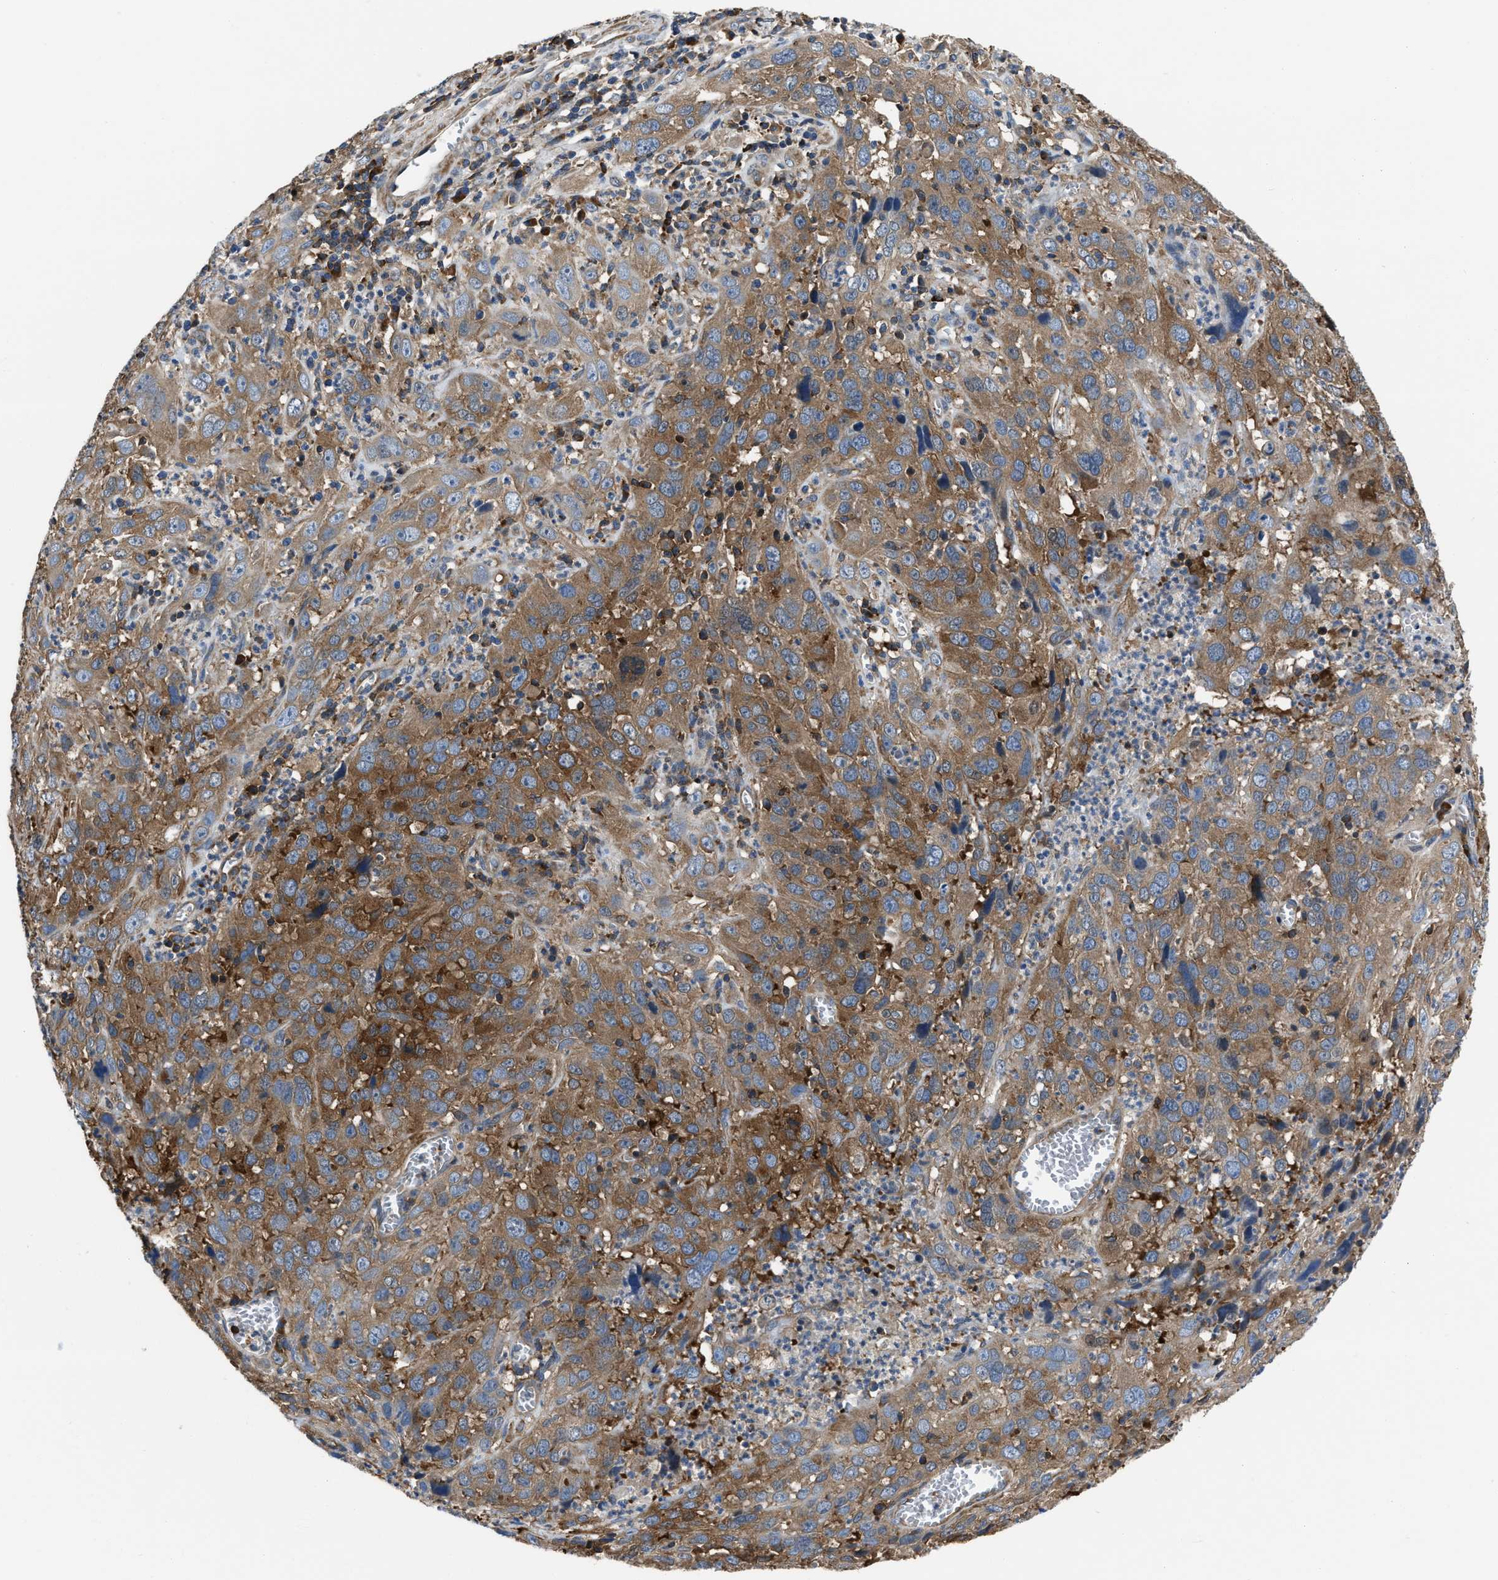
{"staining": {"intensity": "moderate", "quantity": ">75%", "location": "cytoplasmic/membranous"}, "tissue": "cervical cancer", "cell_type": "Tumor cells", "image_type": "cancer", "snomed": [{"axis": "morphology", "description": "Squamous cell carcinoma, NOS"}, {"axis": "topography", "description": "Cervix"}], "caption": "High-magnification brightfield microscopy of cervical cancer stained with DAB (3,3'-diaminobenzidine) (brown) and counterstained with hematoxylin (blue). tumor cells exhibit moderate cytoplasmic/membranous positivity is identified in about>75% of cells.", "gene": "YARS1", "patient": {"sex": "female", "age": 32}}